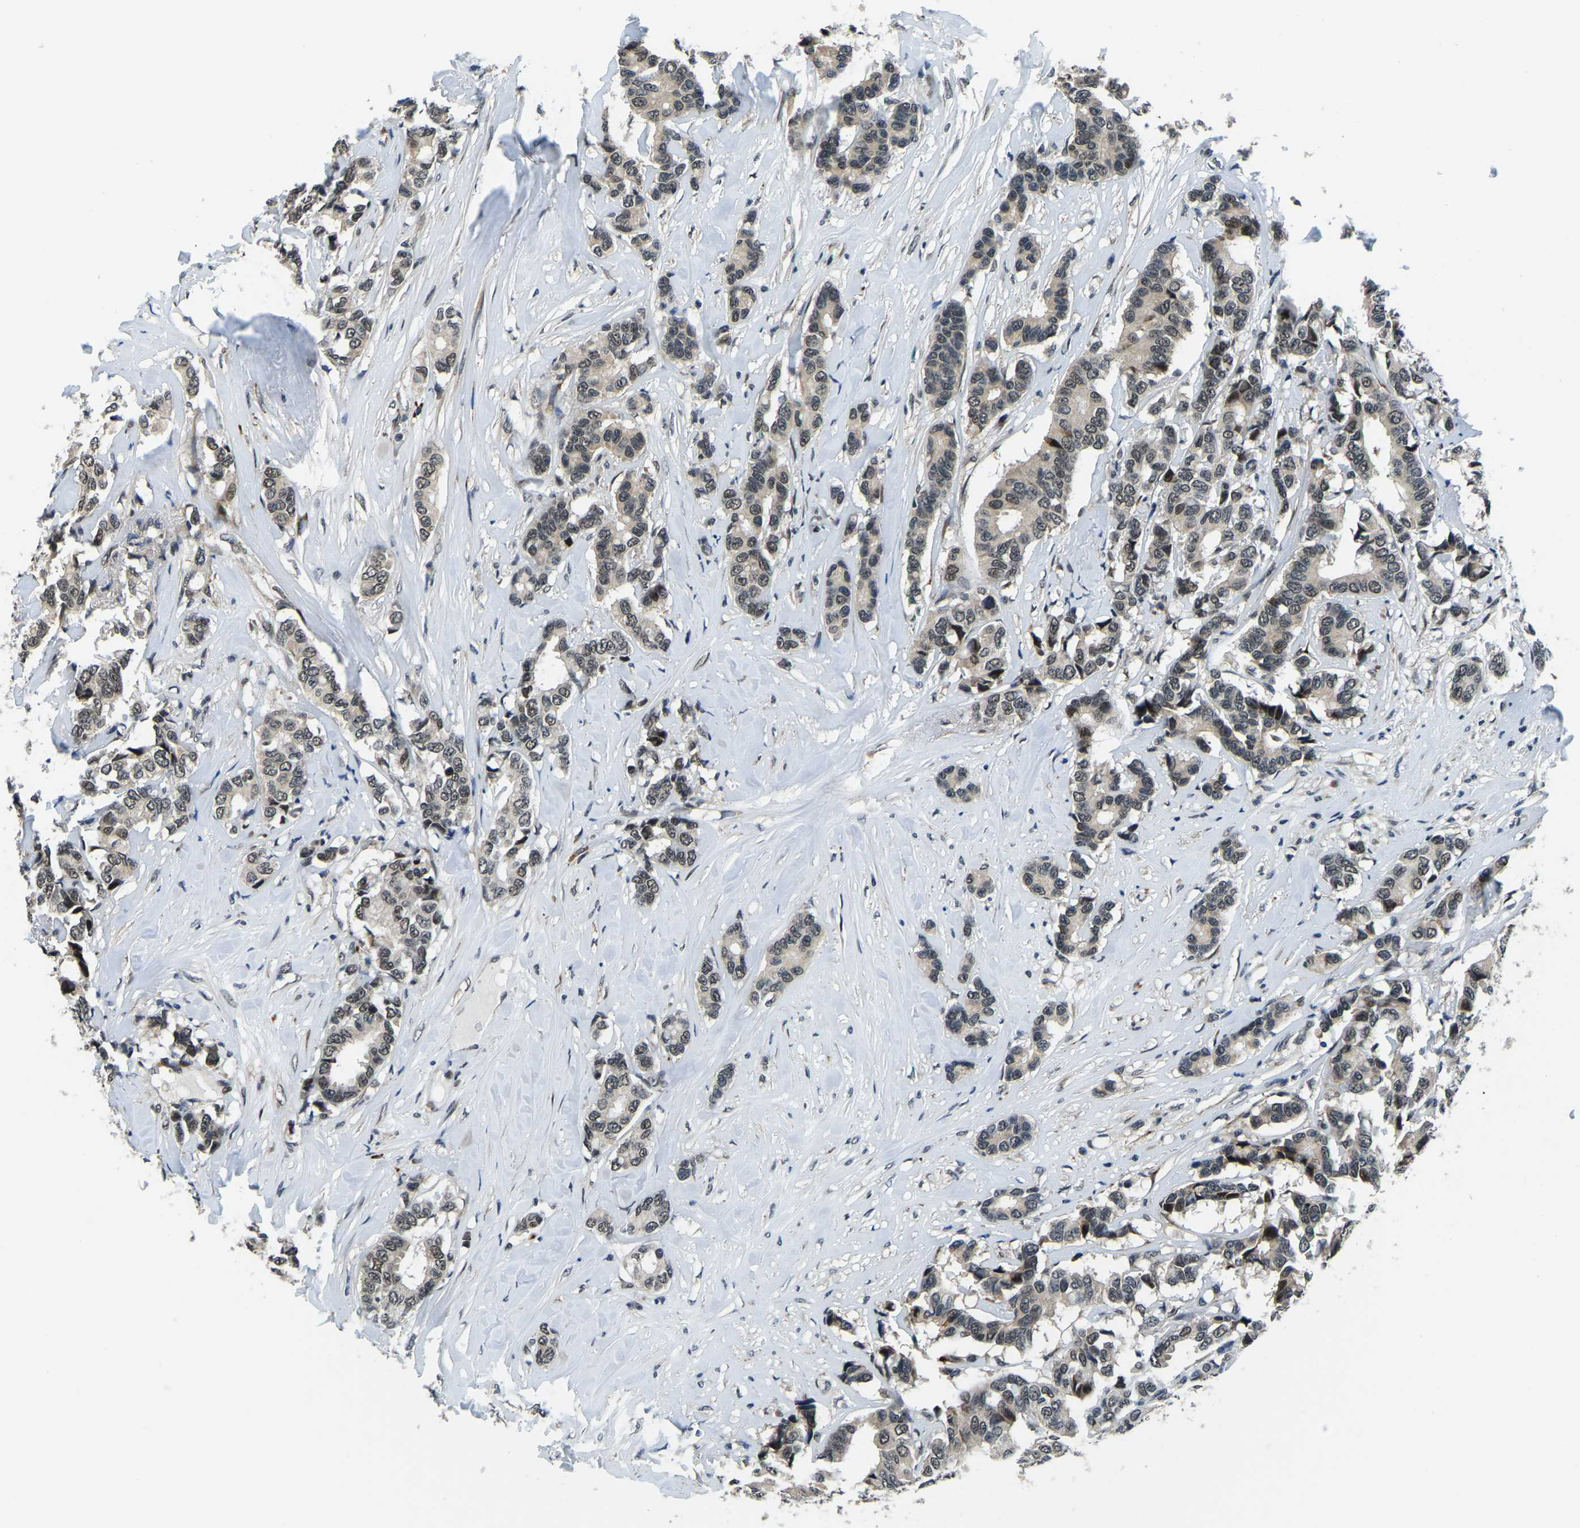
{"staining": {"intensity": "weak", "quantity": ">75%", "location": "nuclear"}, "tissue": "breast cancer", "cell_type": "Tumor cells", "image_type": "cancer", "snomed": [{"axis": "morphology", "description": "Duct carcinoma"}, {"axis": "topography", "description": "Breast"}], "caption": "Tumor cells reveal low levels of weak nuclear positivity in approximately >75% of cells in breast cancer. (Stains: DAB (3,3'-diaminobenzidine) in brown, nuclei in blue, Microscopy: brightfield microscopy at high magnification).", "gene": "ING2", "patient": {"sex": "female", "age": 87}}